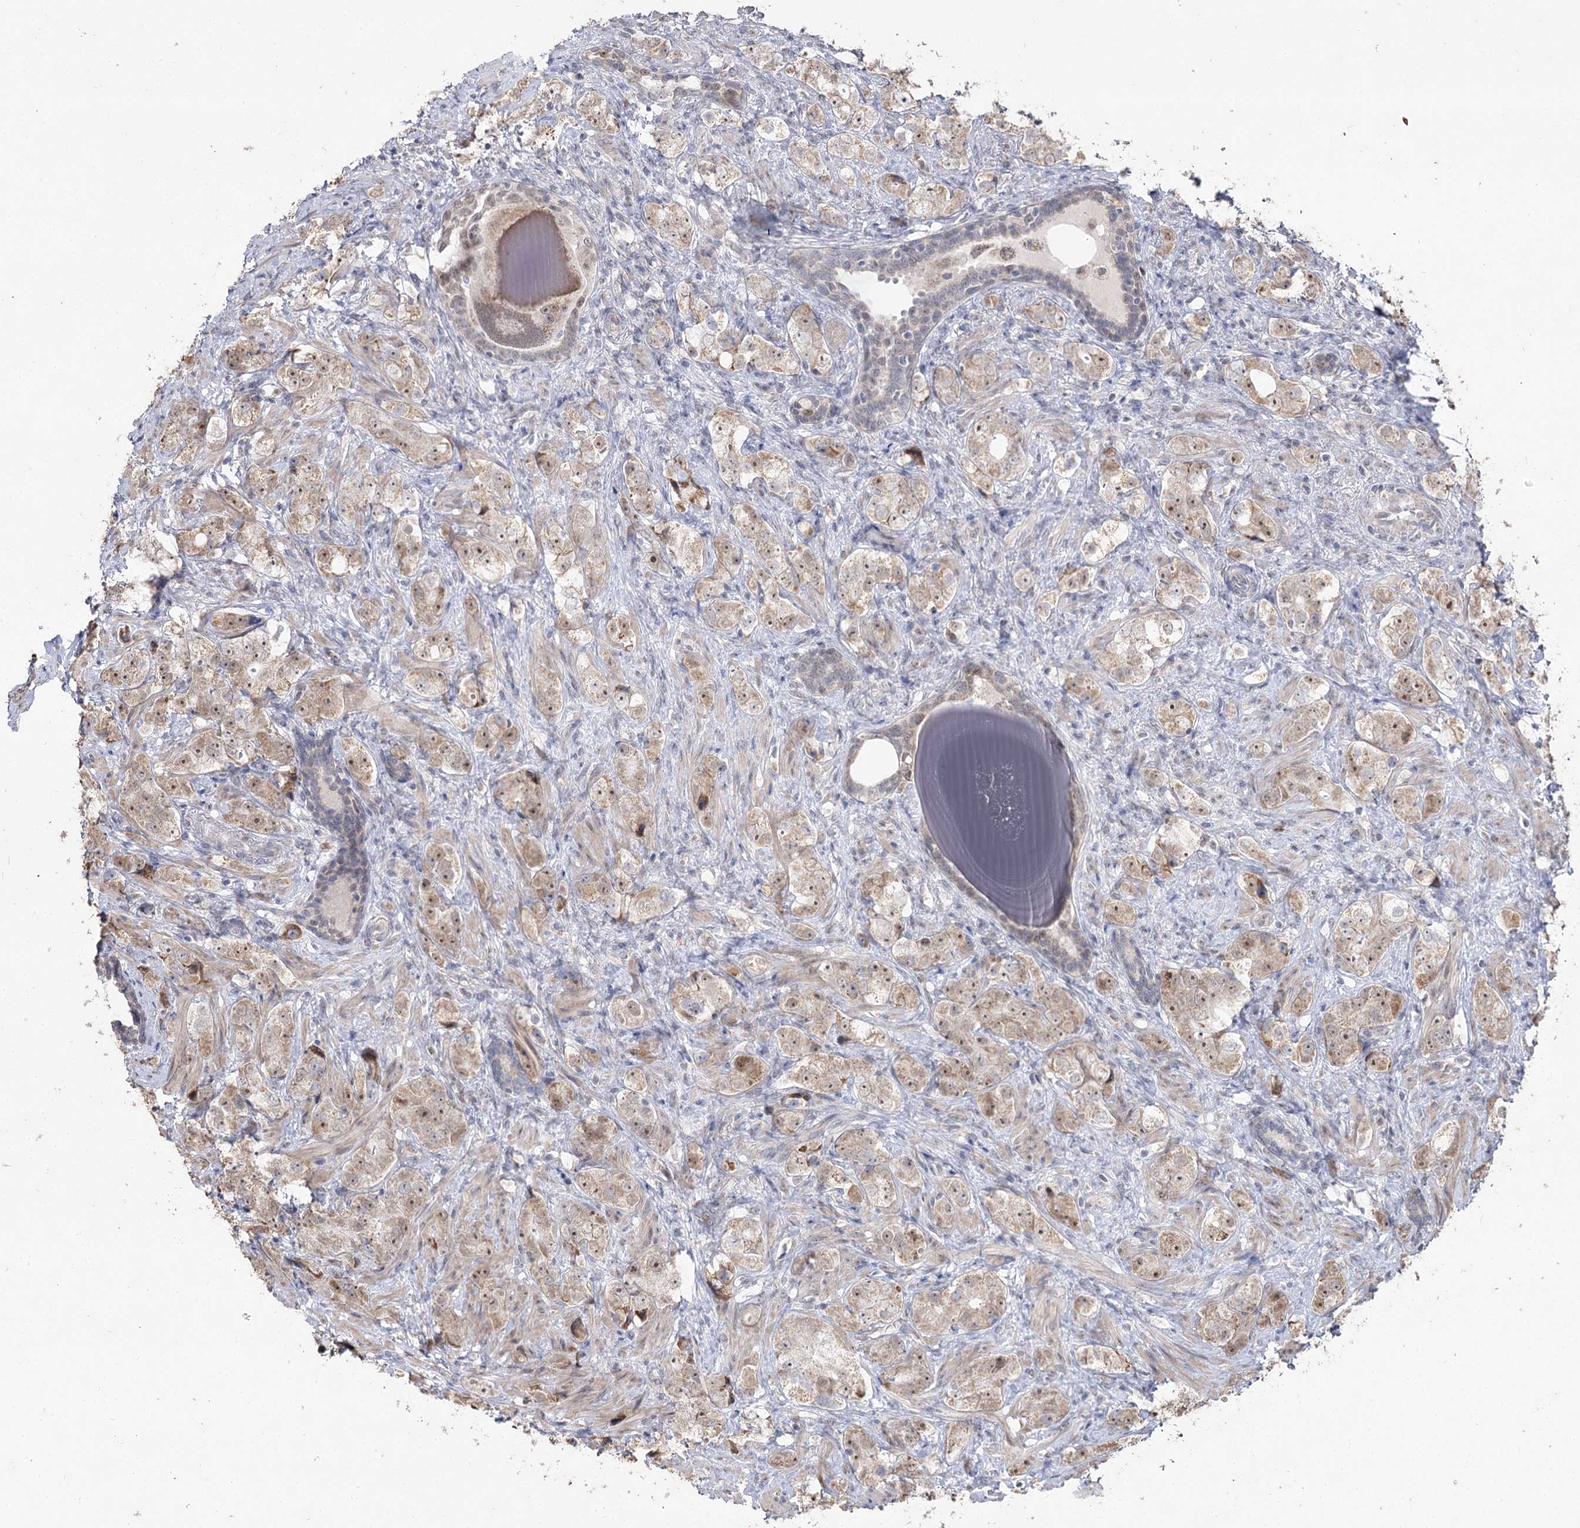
{"staining": {"intensity": "weak", "quantity": ">75%", "location": "cytoplasmic/membranous,nuclear"}, "tissue": "prostate cancer", "cell_type": "Tumor cells", "image_type": "cancer", "snomed": [{"axis": "morphology", "description": "Adenocarcinoma, High grade"}, {"axis": "topography", "description": "Prostate"}], "caption": "Weak cytoplasmic/membranous and nuclear expression is seen in about >75% of tumor cells in prostate cancer.", "gene": "RUFY4", "patient": {"sex": "male", "age": 63}}